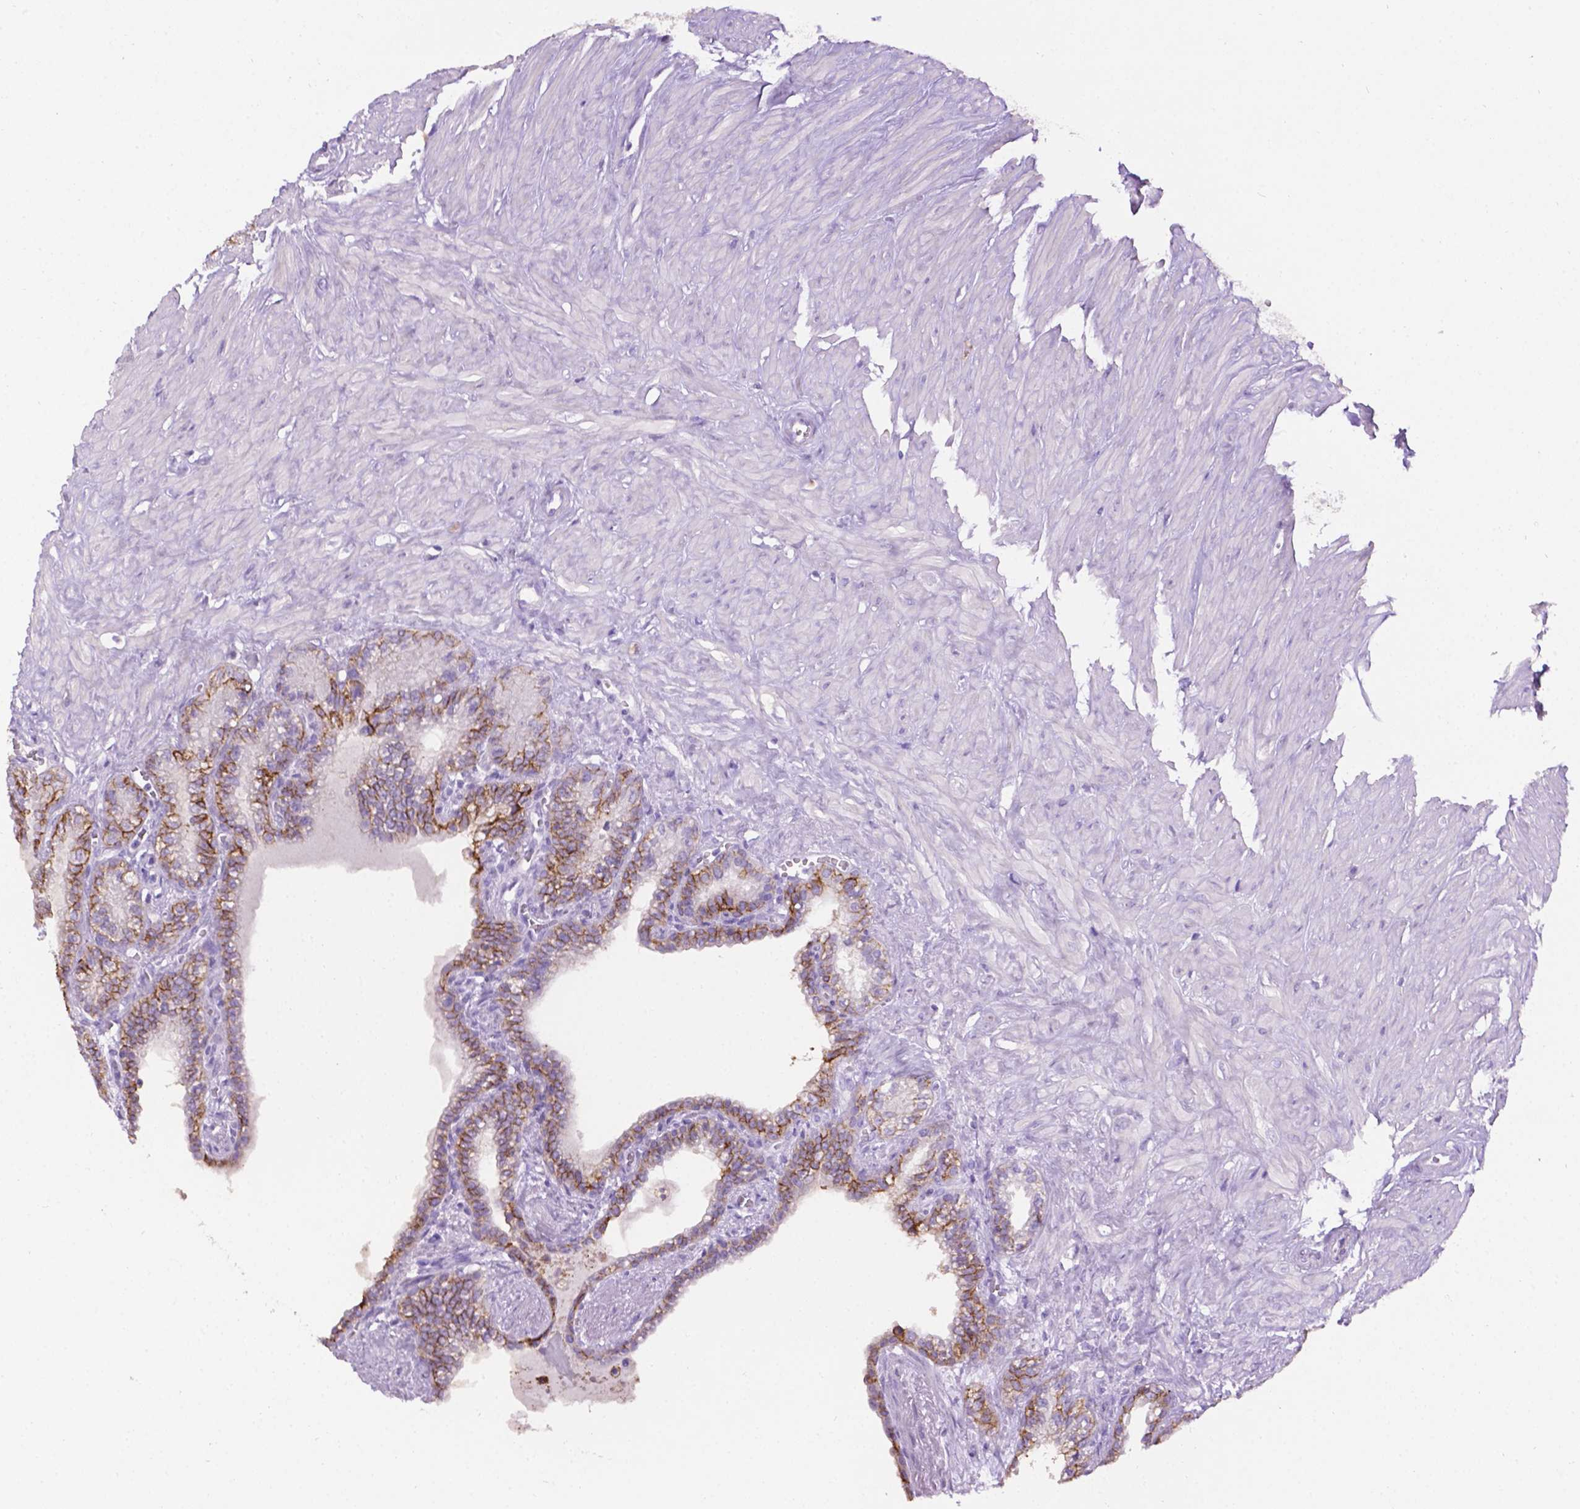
{"staining": {"intensity": "strong", "quantity": "25%-75%", "location": "cytoplasmic/membranous"}, "tissue": "seminal vesicle", "cell_type": "Glandular cells", "image_type": "normal", "snomed": [{"axis": "morphology", "description": "Normal tissue, NOS"}, {"axis": "morphology", "description": "Urothelial carcinoma, NOS"}, {"axis": "topography", "description": "Urinary bladder"}, {"axis": "topography", "description": "Seminal veicle"}], "caption": "Brown immunohistochemical staining in normal seminal vesicle reveals strong cytoplasmic/membranous positivity in about 25%-75% of glandular cells.", "gene": "TACSTD2", "patient": {"sex": "male", "age": 76}}